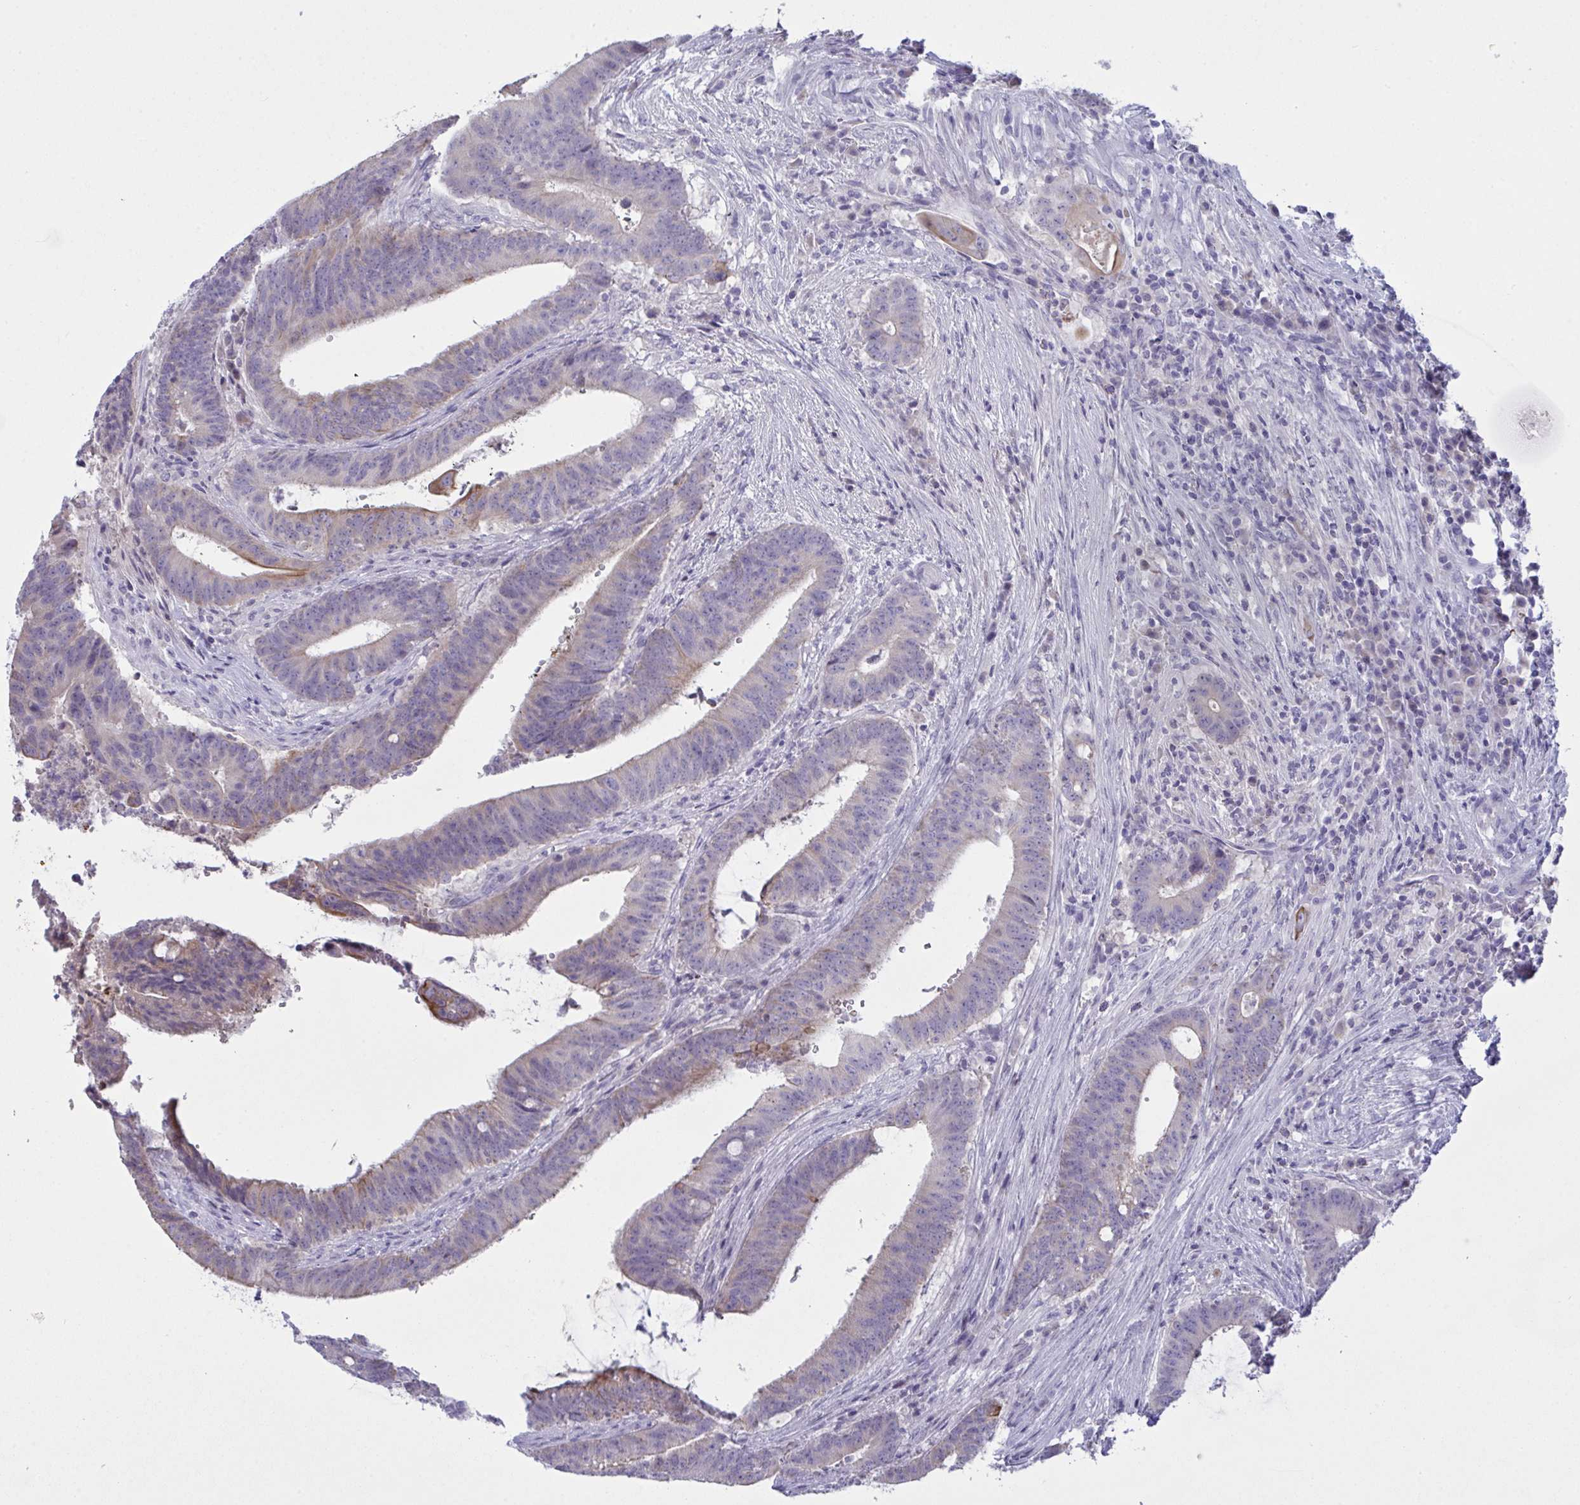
{"staining": {"intensity": "moderate", "quantity": "<25%", "location": "cytoplasmic/membranous"}, "tissue": "colorectal cancer", "cell_type": "Tumor cells", "image_type": "cancer", "snomed": [{"axis": "morphology", "description": "Adenocarcinoma, NOS"}, {"axis": "topography", "description": "Colon"}], "caption": "Protein expression analysis of colorectal adenocarcinoma exhibits moderate cytoplasmic/membranous expression in approximately <25% of tumor cells. Nuclei are stained in blue.", "gene": "TENT5D", "patient": {"sex": "female", "age": 43}}